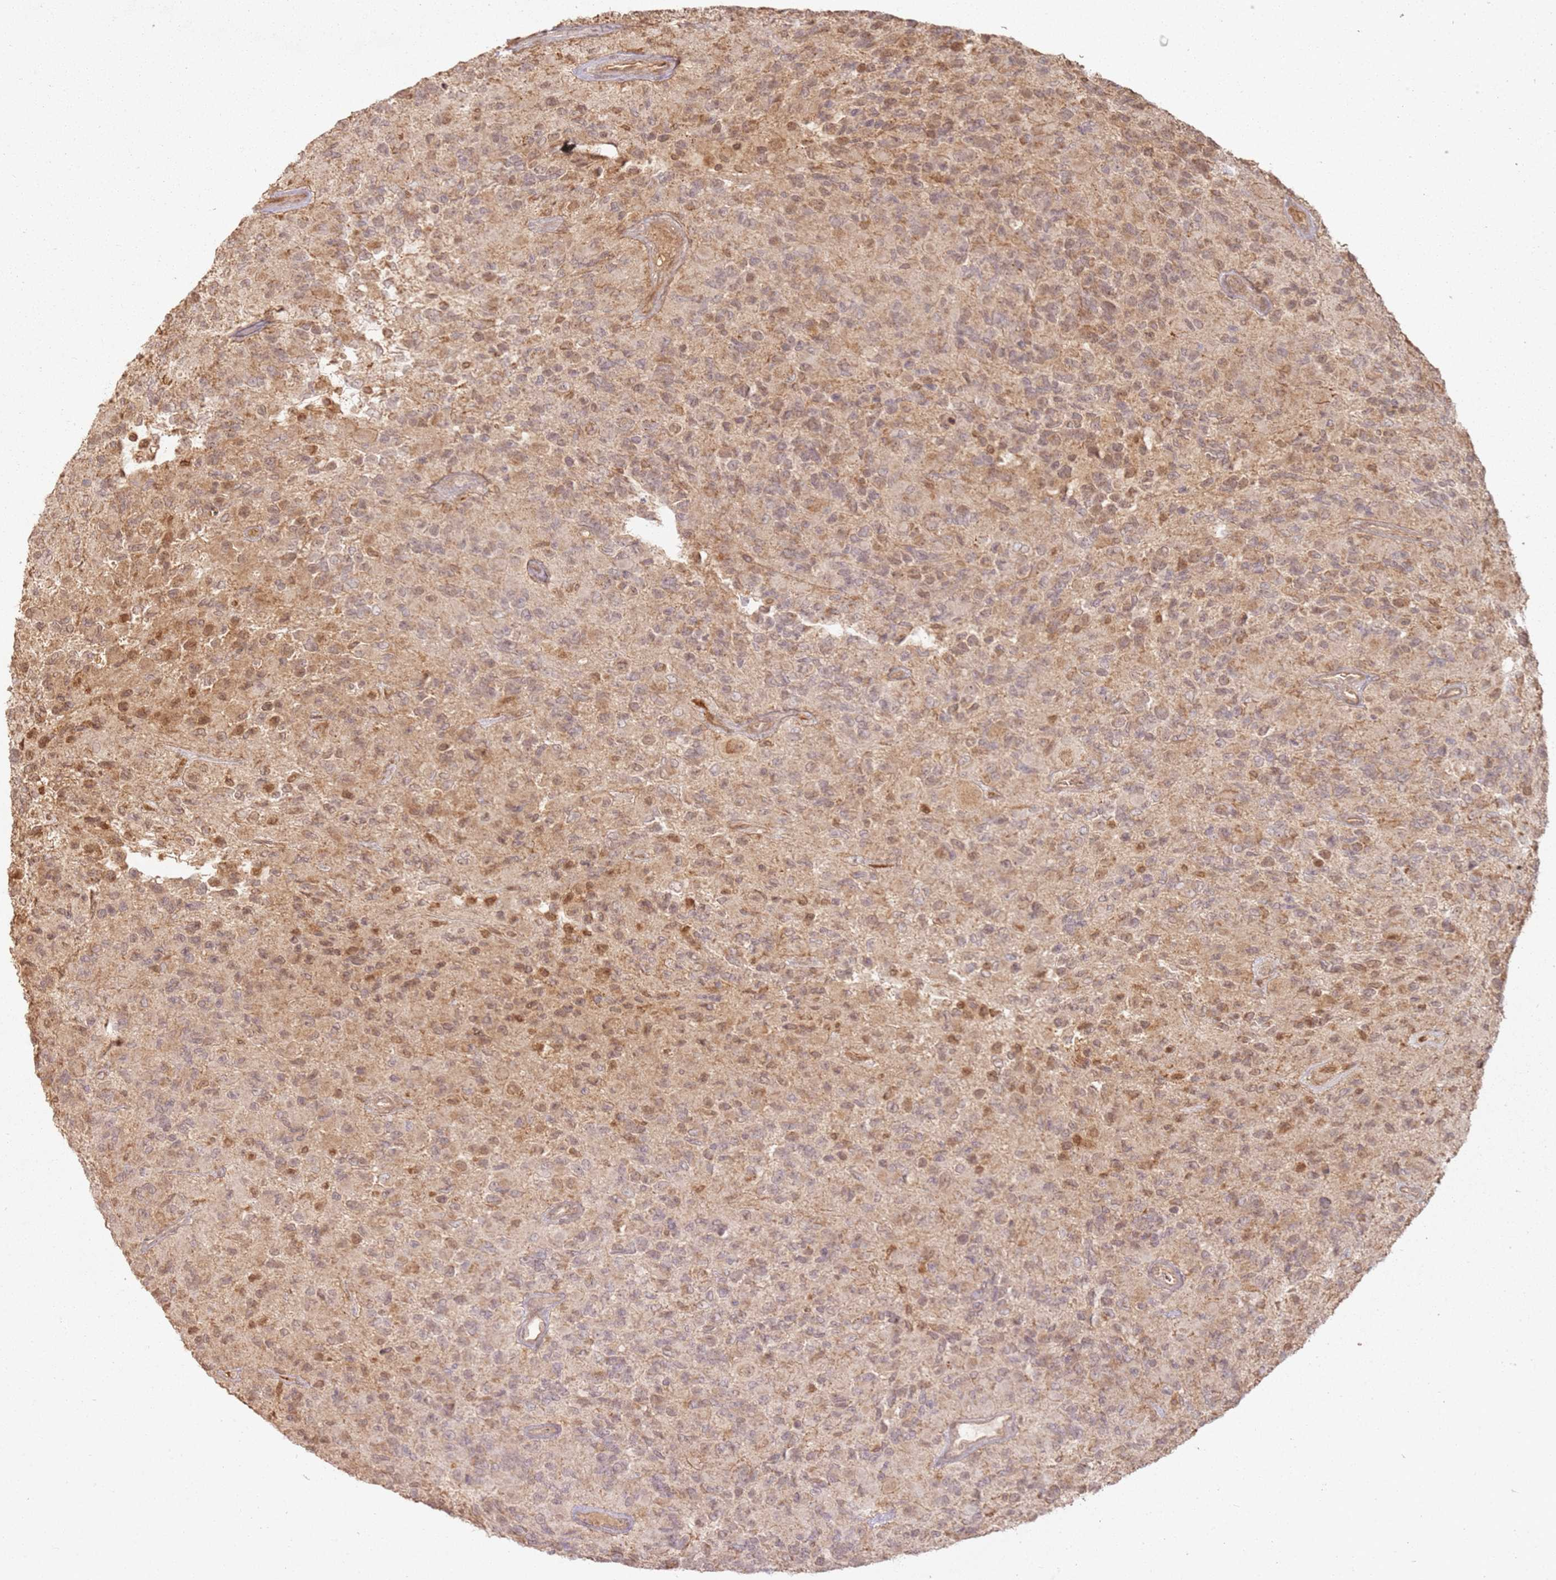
{"staining": {"intensity": "weak", "quantity": "25%-75%", "location": "cytoplasmic/membranous,nuclear"}, "tissue": "glioma", "cell_type": "Tumor cells", "image_type": "cancer", "snomed": [{"axis": "morphology", "description": "Glioma, malignant, High grade"}, {"axis": "topography", "description": "Brain"}], "caption": "A brown stain shows weak cytoplasmic/membranous and nuclear positivity of a protein in human malignant high-grade glioma tumor cells.", "gene": "ZNF776", "patient": {"sex": "male", "age": 77}}